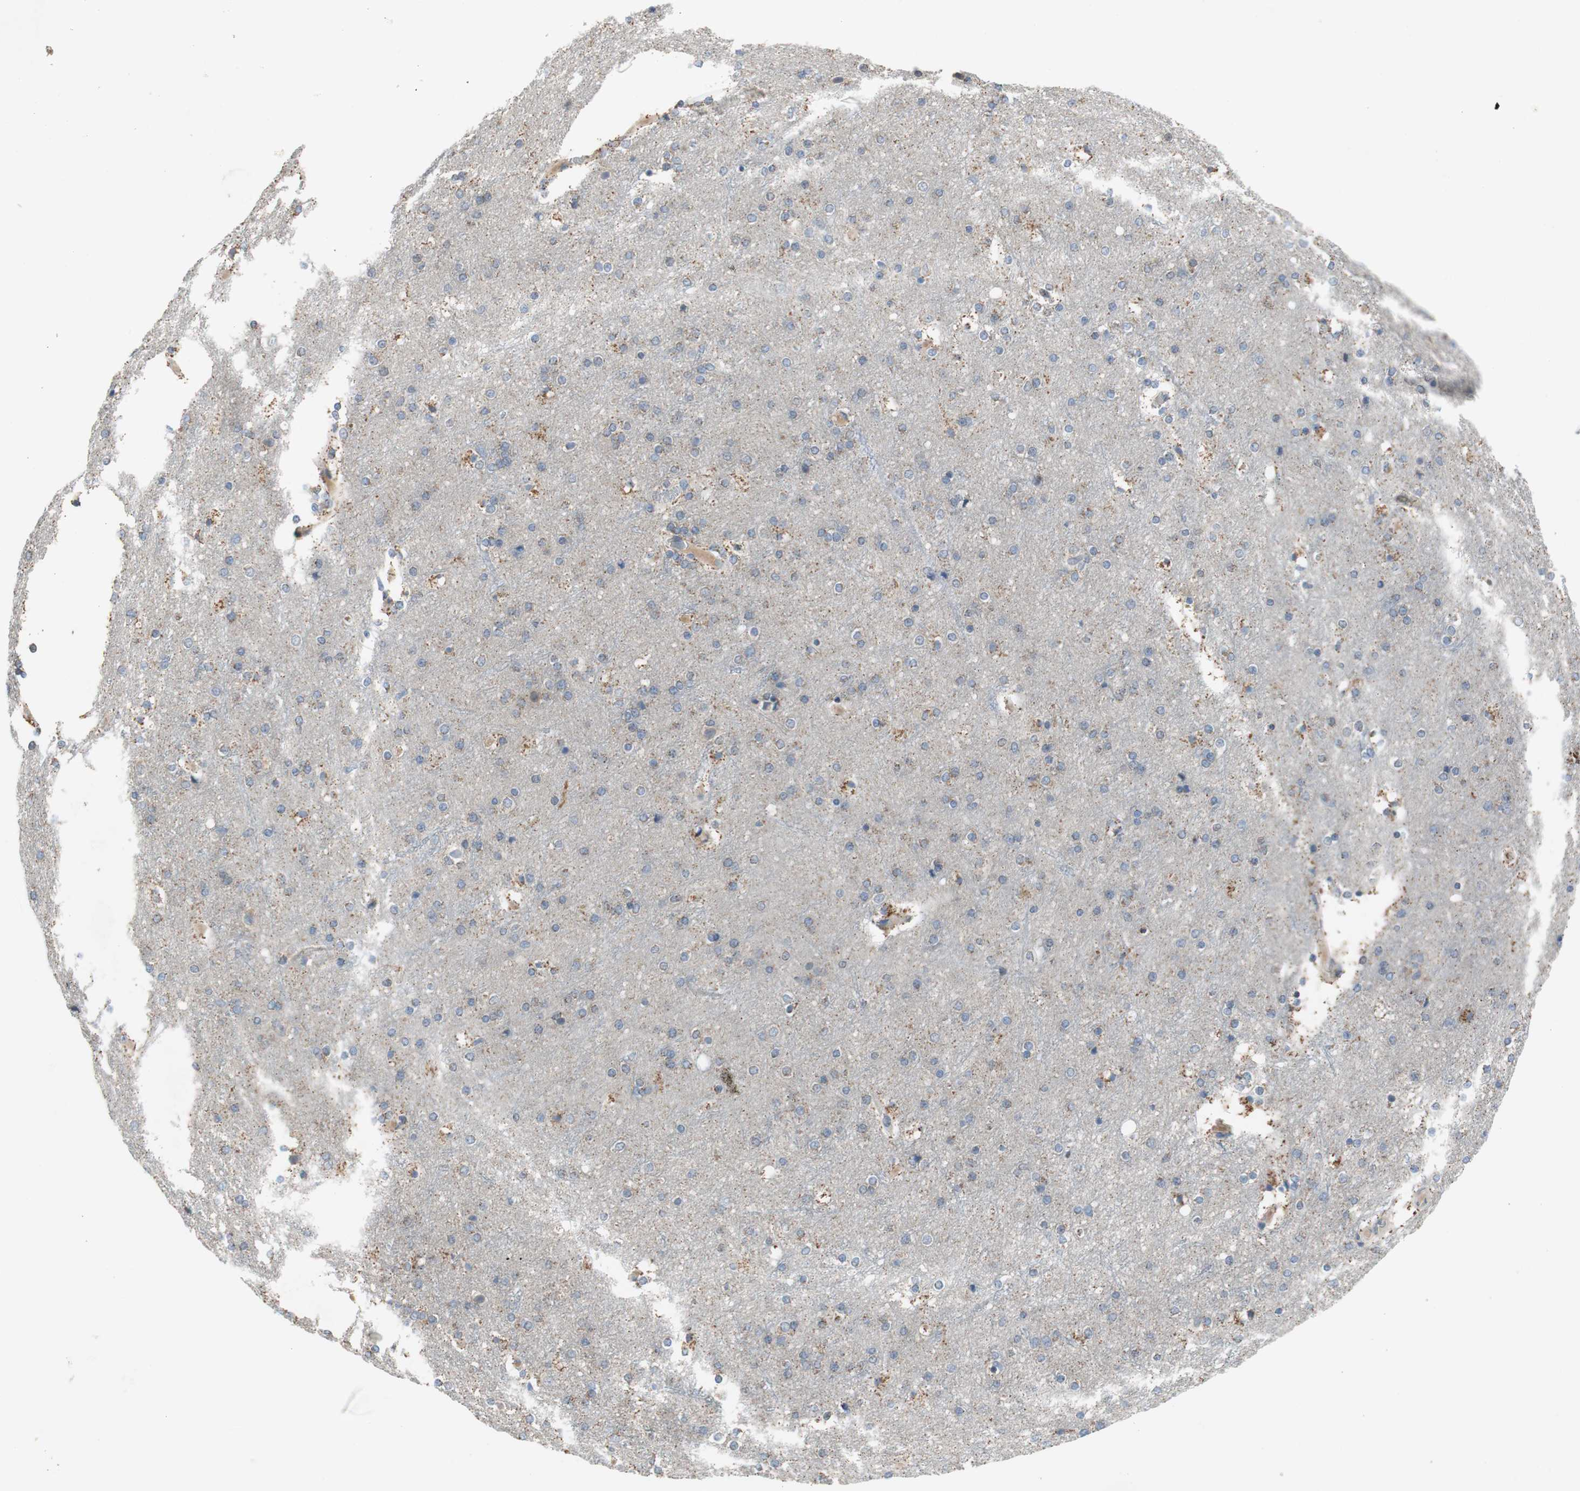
{"staining": {"intensity": "weak", "quantity": "25%-75%", "location": "cytoplasmic/membranous"}, "tissue": "cerebral cortex", "cell_type": "Endothelial cells", "image_type": "normal", "snomed": [{"axis": "morphology", "description": "Normal tissue, NOS"}, {"axis": "topography", "description": "Cerebral cortex"}], "caption": "Brown immunohistochemical staining in unremarkable cerebral cortex shows weak cytoplasmic/membranous staining in about 25%-75% of endothelial cells.", "gene": "TACR3", "patient": {"sex": "female", "age": 54}}